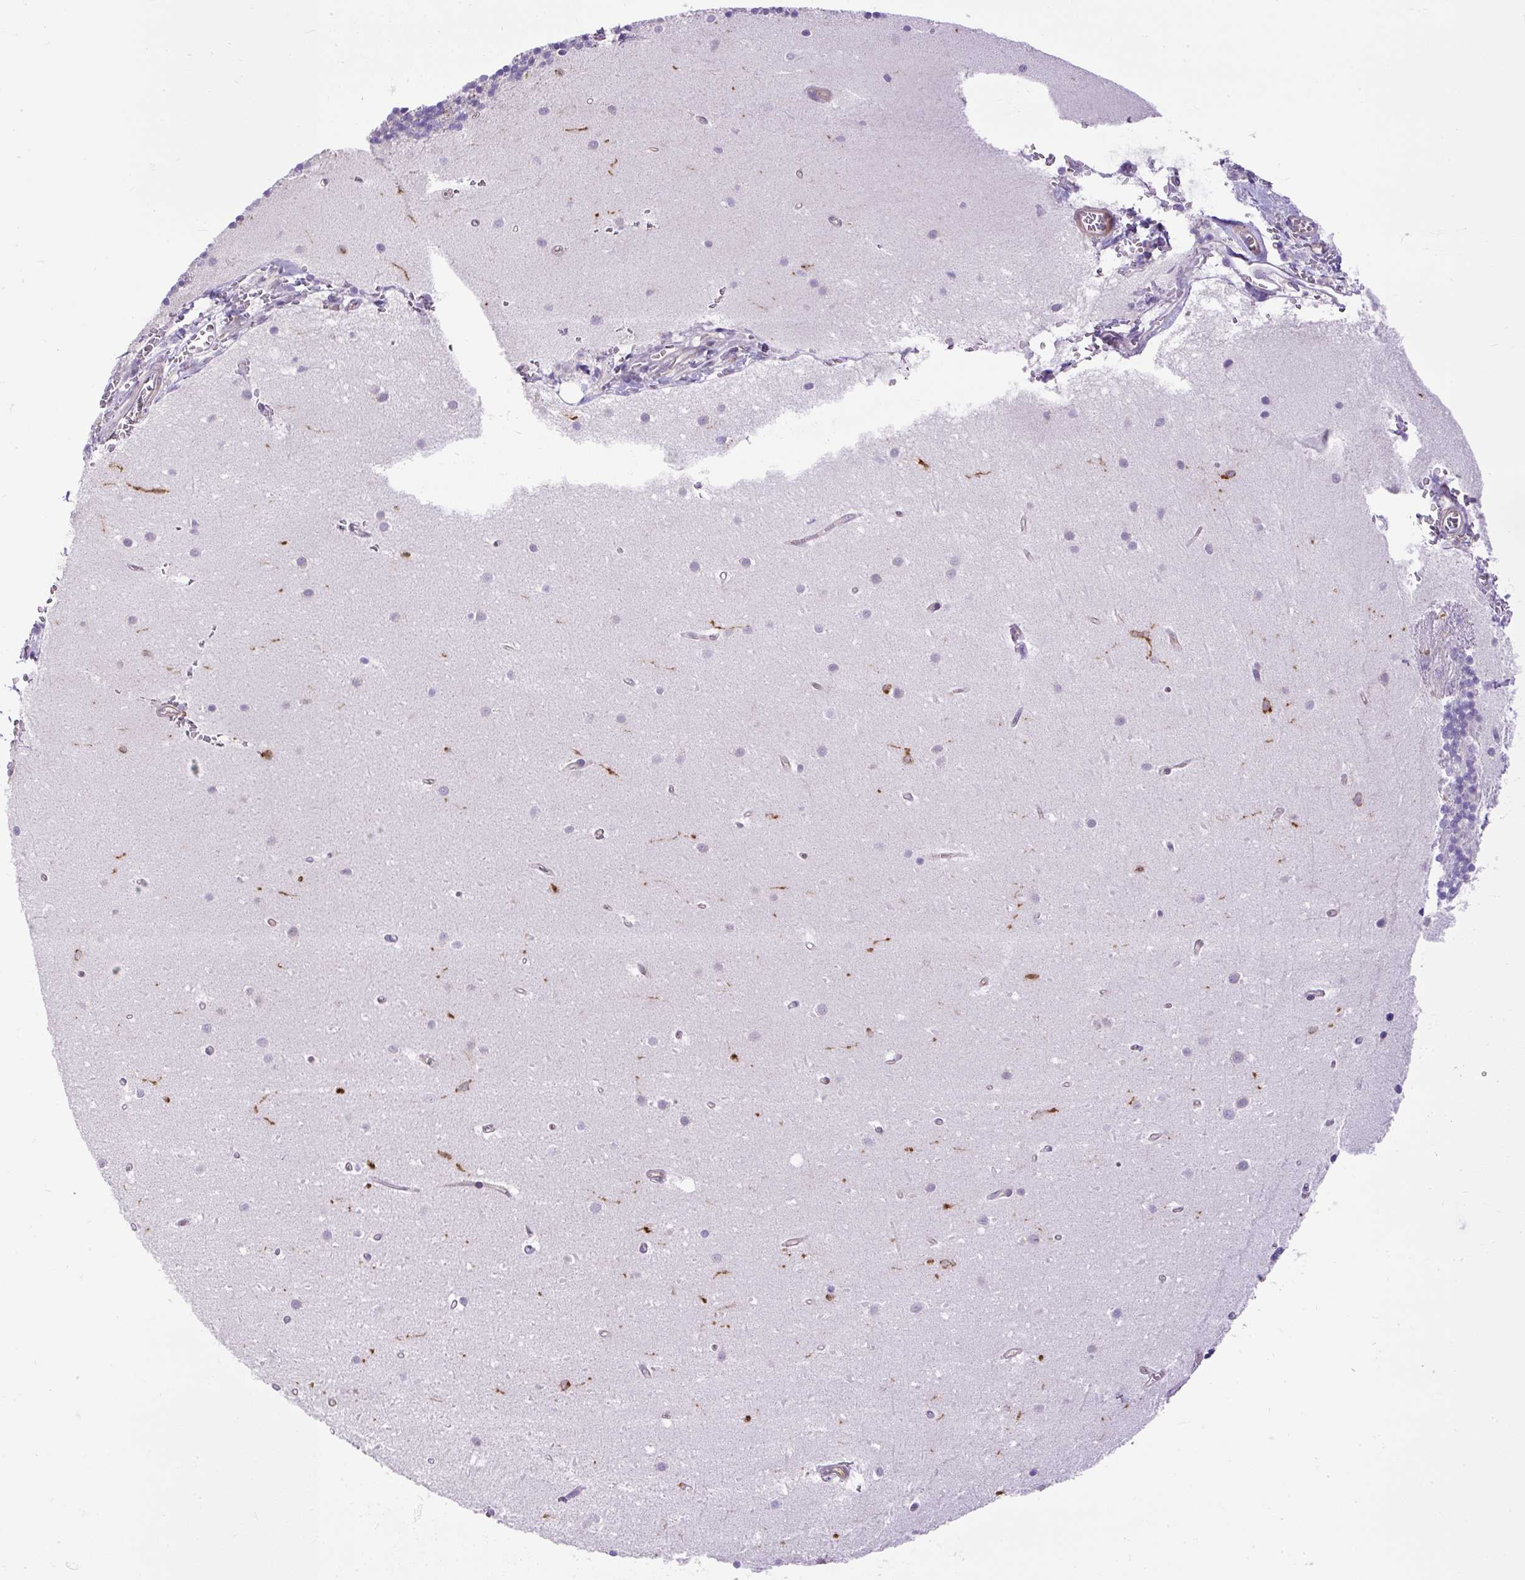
{"staining": {"intensity": "negative", "quantity": "none", "location": "none"}, "tissue": "cerebellum", "cell_type": "Cells in granular layer", "image_type": "normal", "snomed": [{"axis": "morphology", "description": "Normal tissue, NOS"}, {"axis": "topography", "description": "Cerebellum"}], "caption": "Cerebellum stained for a protein using immunohistochemistry (IHC) shows no staining cells in granular layer.", "gene": "MAP1S", "patient": {"sex": "male", "age": 54}}